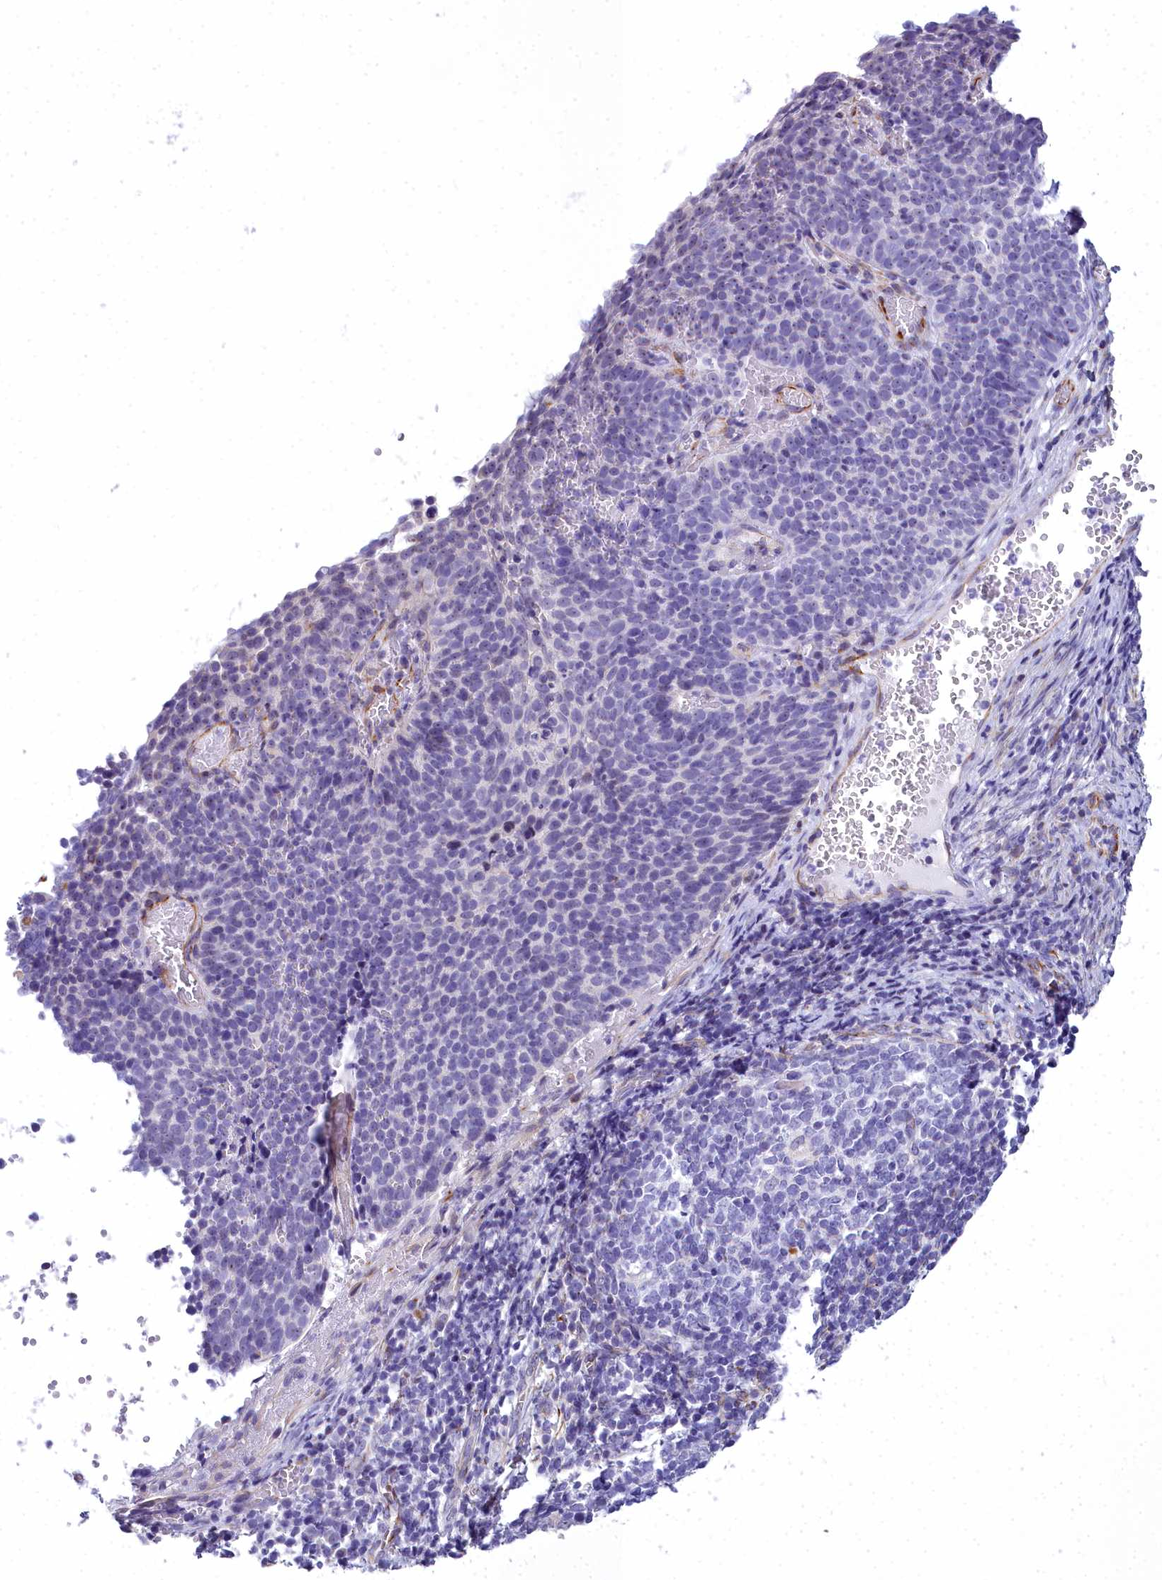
{"staining": {"intensity": "negative", "quantity": "none", "location": "none"}, "tissue": "cervical cancer", "cell_type": "Tumor cells", "image_type": "cancer", "snomed": [{"axis": "morphology", "description": "Normal tissue, NOS"}, {"axis": "morphology", "description": "Squamous cell carcinoma, NOS"}, {"axis": "topography", "description": "Cervix"}], "caption": "This micrograph is of cervical squamous cell carcinoma stained with immunohistochemistry to label a protein in brown with the nuclei are counter-stained blue. There is no staining in tumor cells.", "gene": "TIMM22", "patient": {"sex": "female", "age": 39}}